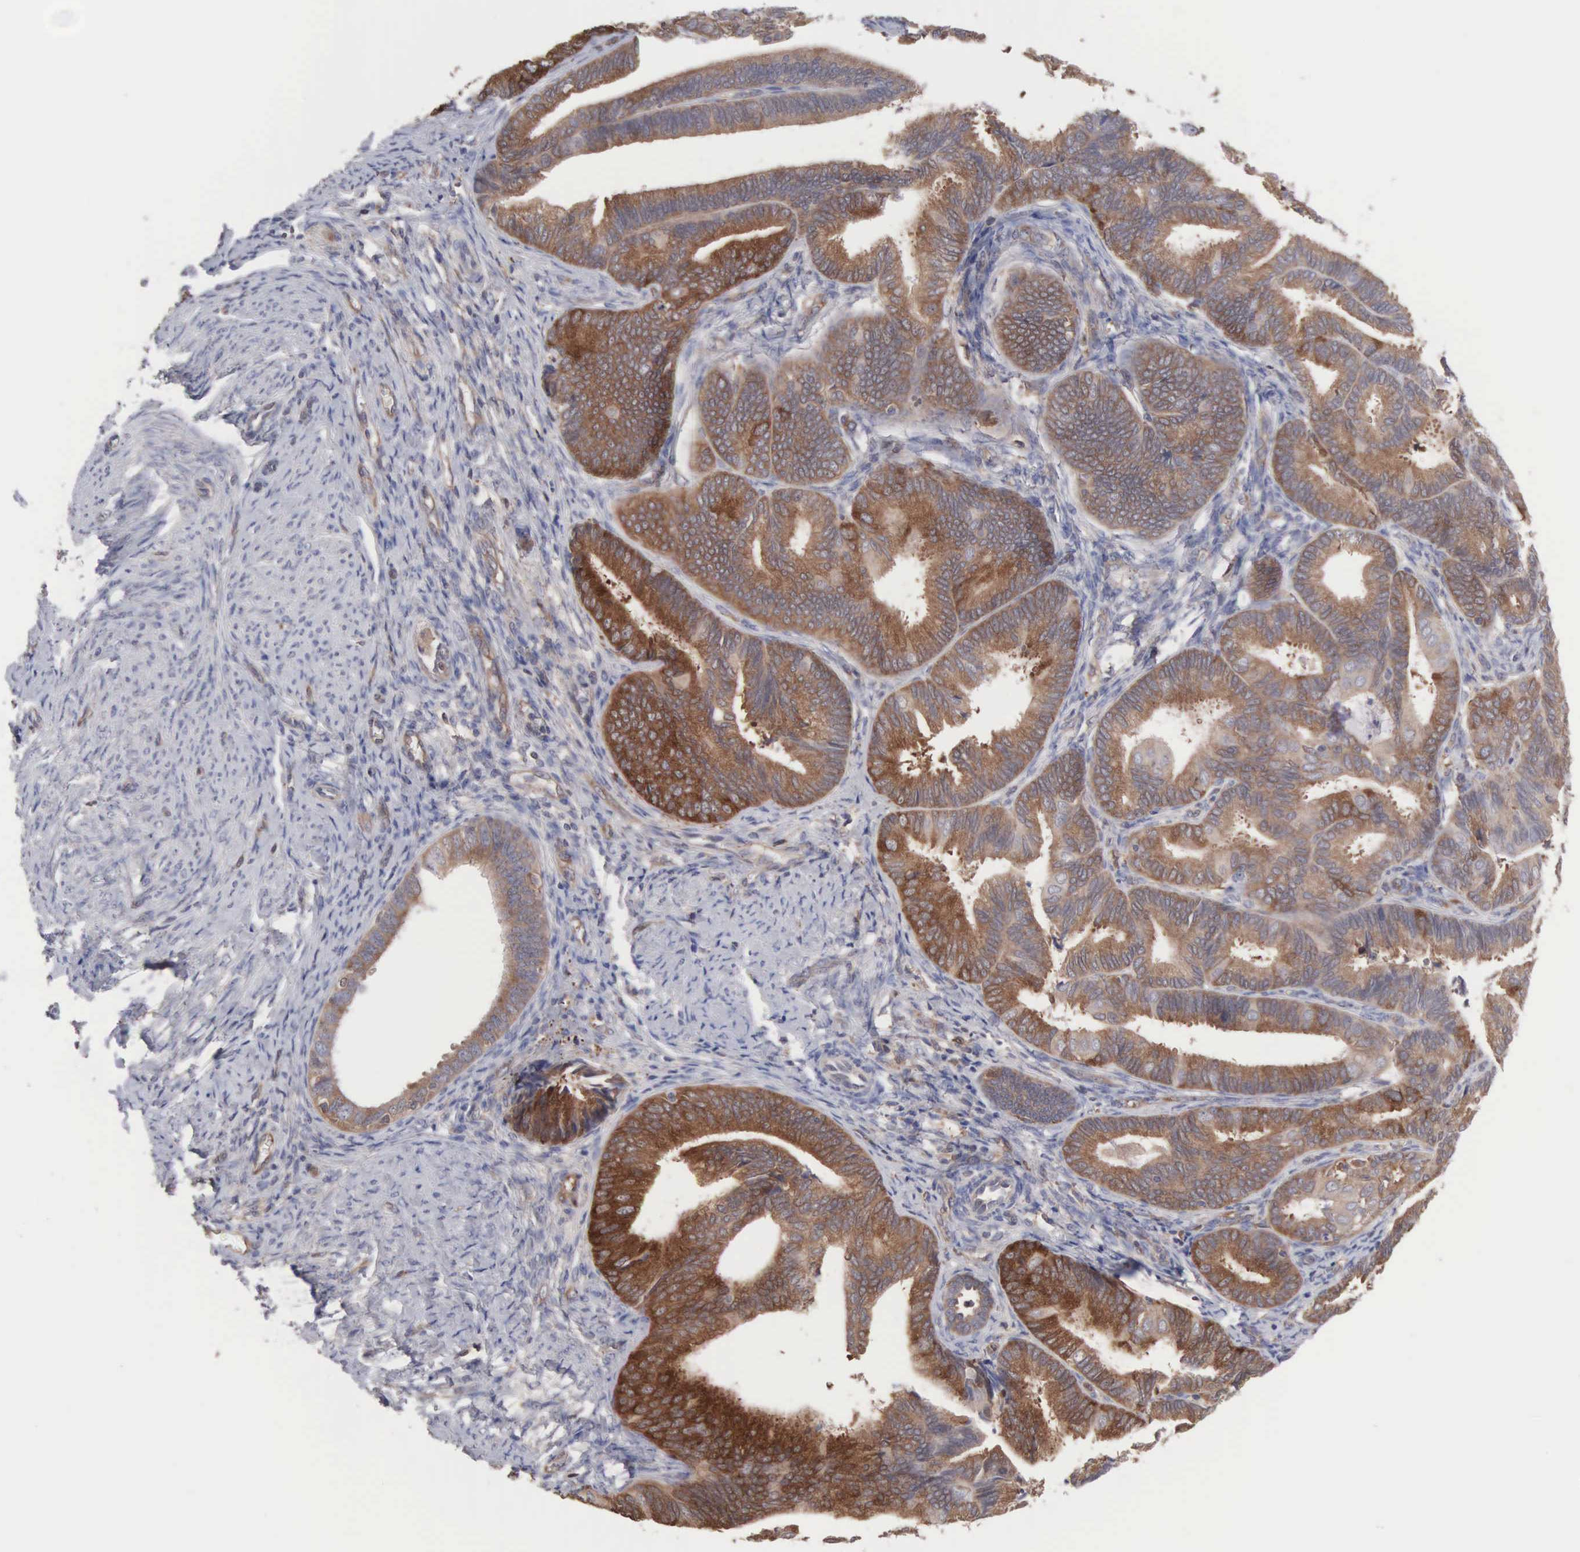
{"staining": {"intensity": "strong", "quantity": ">75%", "location": "cytoplasmic/membranous"}, "tissue": "endometrial cancer", "cell_type": "Tumor cells", "image_type": "cancer", "snomed": [{"axis": "morphology", "description": "Adenocarcinoma, NOS"}, {"axis": "topography", "description": "Endometrium"}], "caption": "Endometrial cancer (adenocarcinoma) stained with DAB immunohistochemistry shows high levels of strong cytoplasmic/membranous staining in about >75% of tumor cells.", "gene": "MTHFD1", "patient": {"sex": "female", "age": 63}}